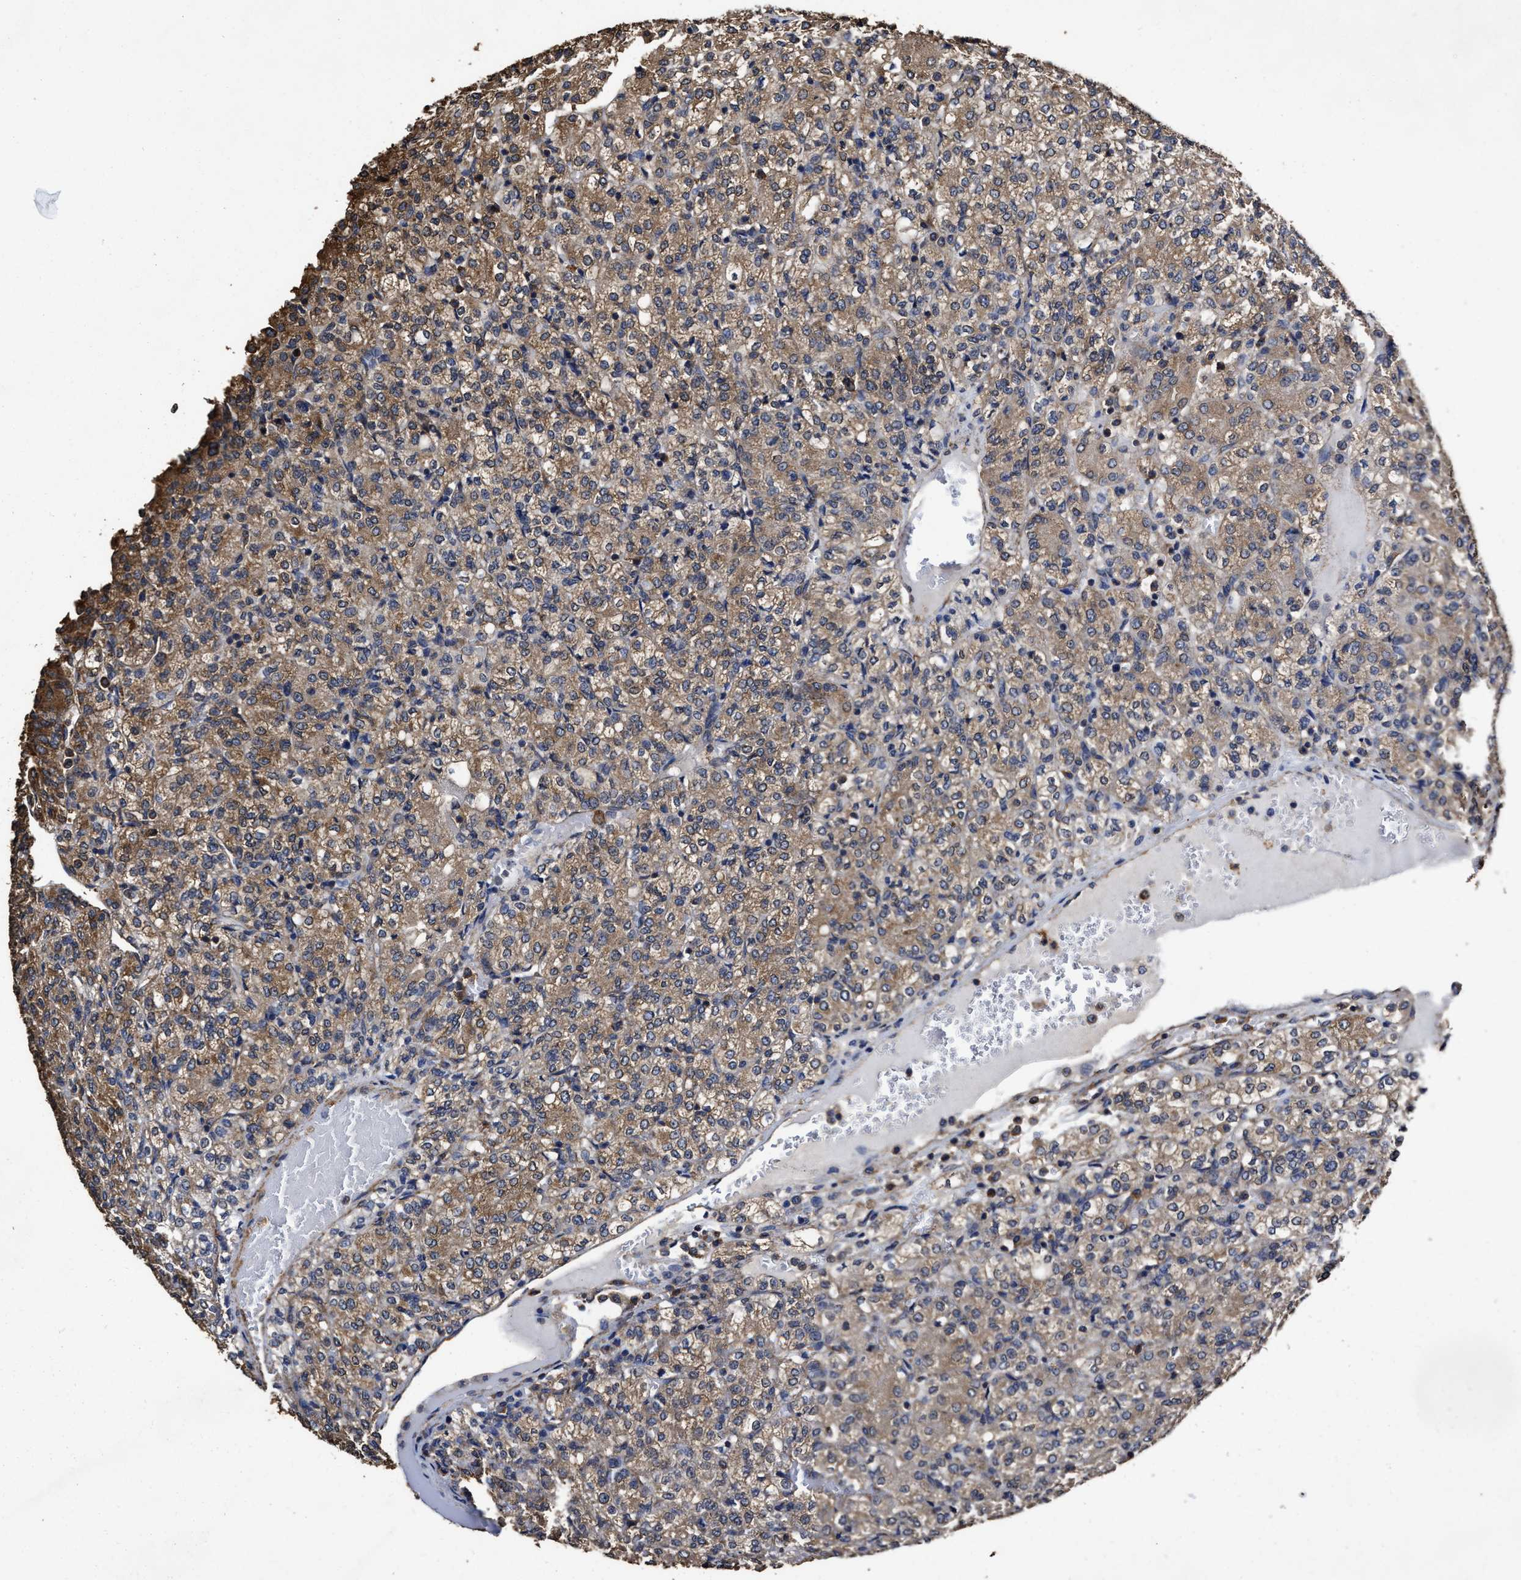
{"staining": {"intensity": "moderate", "quantity": ">75%", "location": "cytoplasmic/membranous"}, "tissue": "renal cancer", "cell_type": "Tumor cells", "image_type": "cancer", "snomed": [{"axis": "morphology", "description": "Adenocarcinoma, NOS"}, {"axis": "topography", "description": "Kidney"}], "caption": "The histopathology image reveals staining of renal cancer (adenocarcinoma), revealing moderate cytoplasmic/membranous protein positivity (brown color) within tumor cells.", "gene": "SFXN4", "patient": {"sex": "male", "age": 77}}